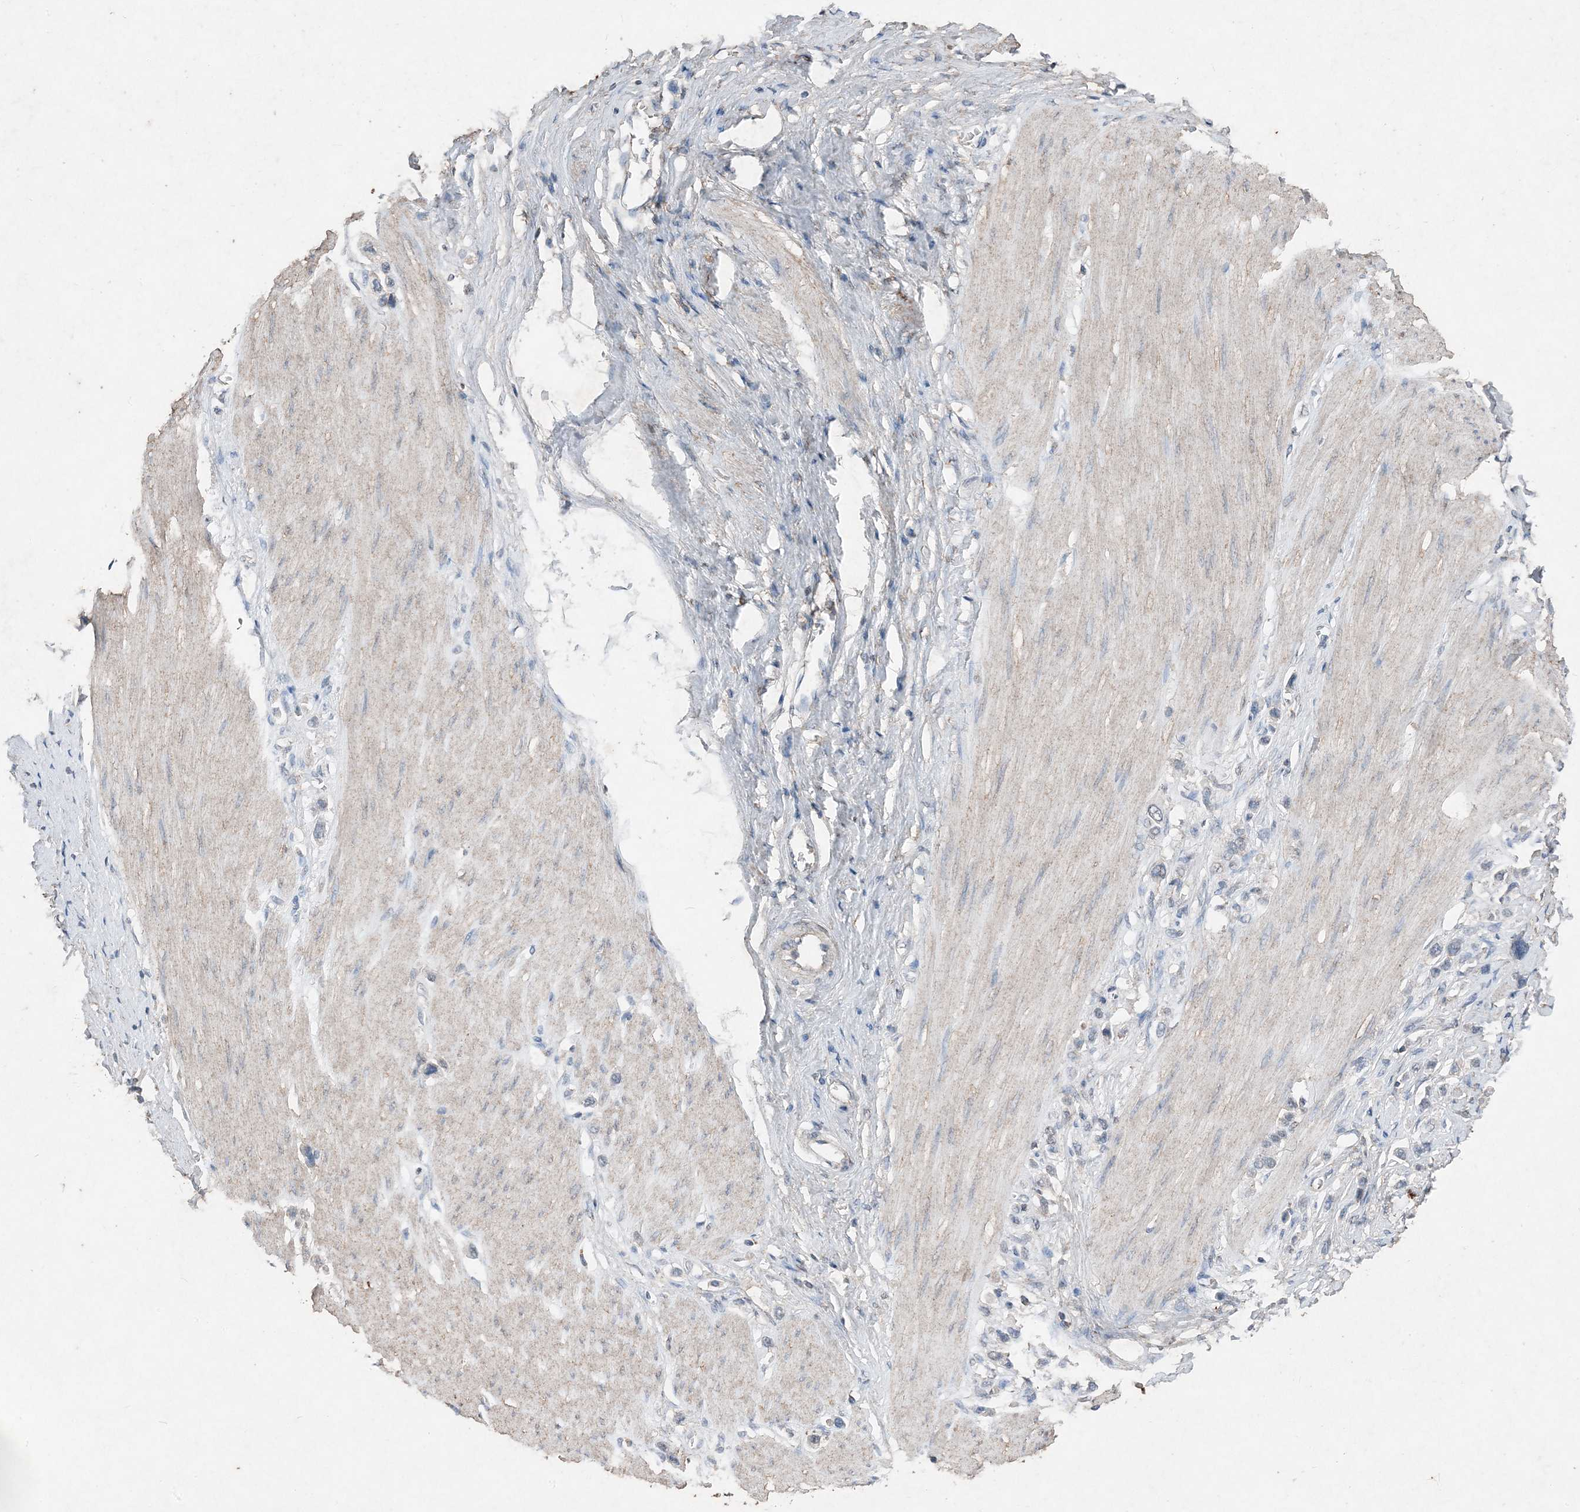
{"staining": {"intensity": "negative", "quantity": "none", "location": "none"}, "tissue": "stomach cancer", "cell_type": "Tumor cells", "image_type": "cancer", "snomed": [{"axis": "morphology", "description": "Adenocarcinoma, NOS"}, {"axis": "topography", "description": "Stomach"}], "caption": "High power microscopy image of an IHC image of stomach adenocarcinoma, revealing no significant positivity in tumor cells.", "gene": "FCN3", "patient": {"sex": "female", "age": 65}}